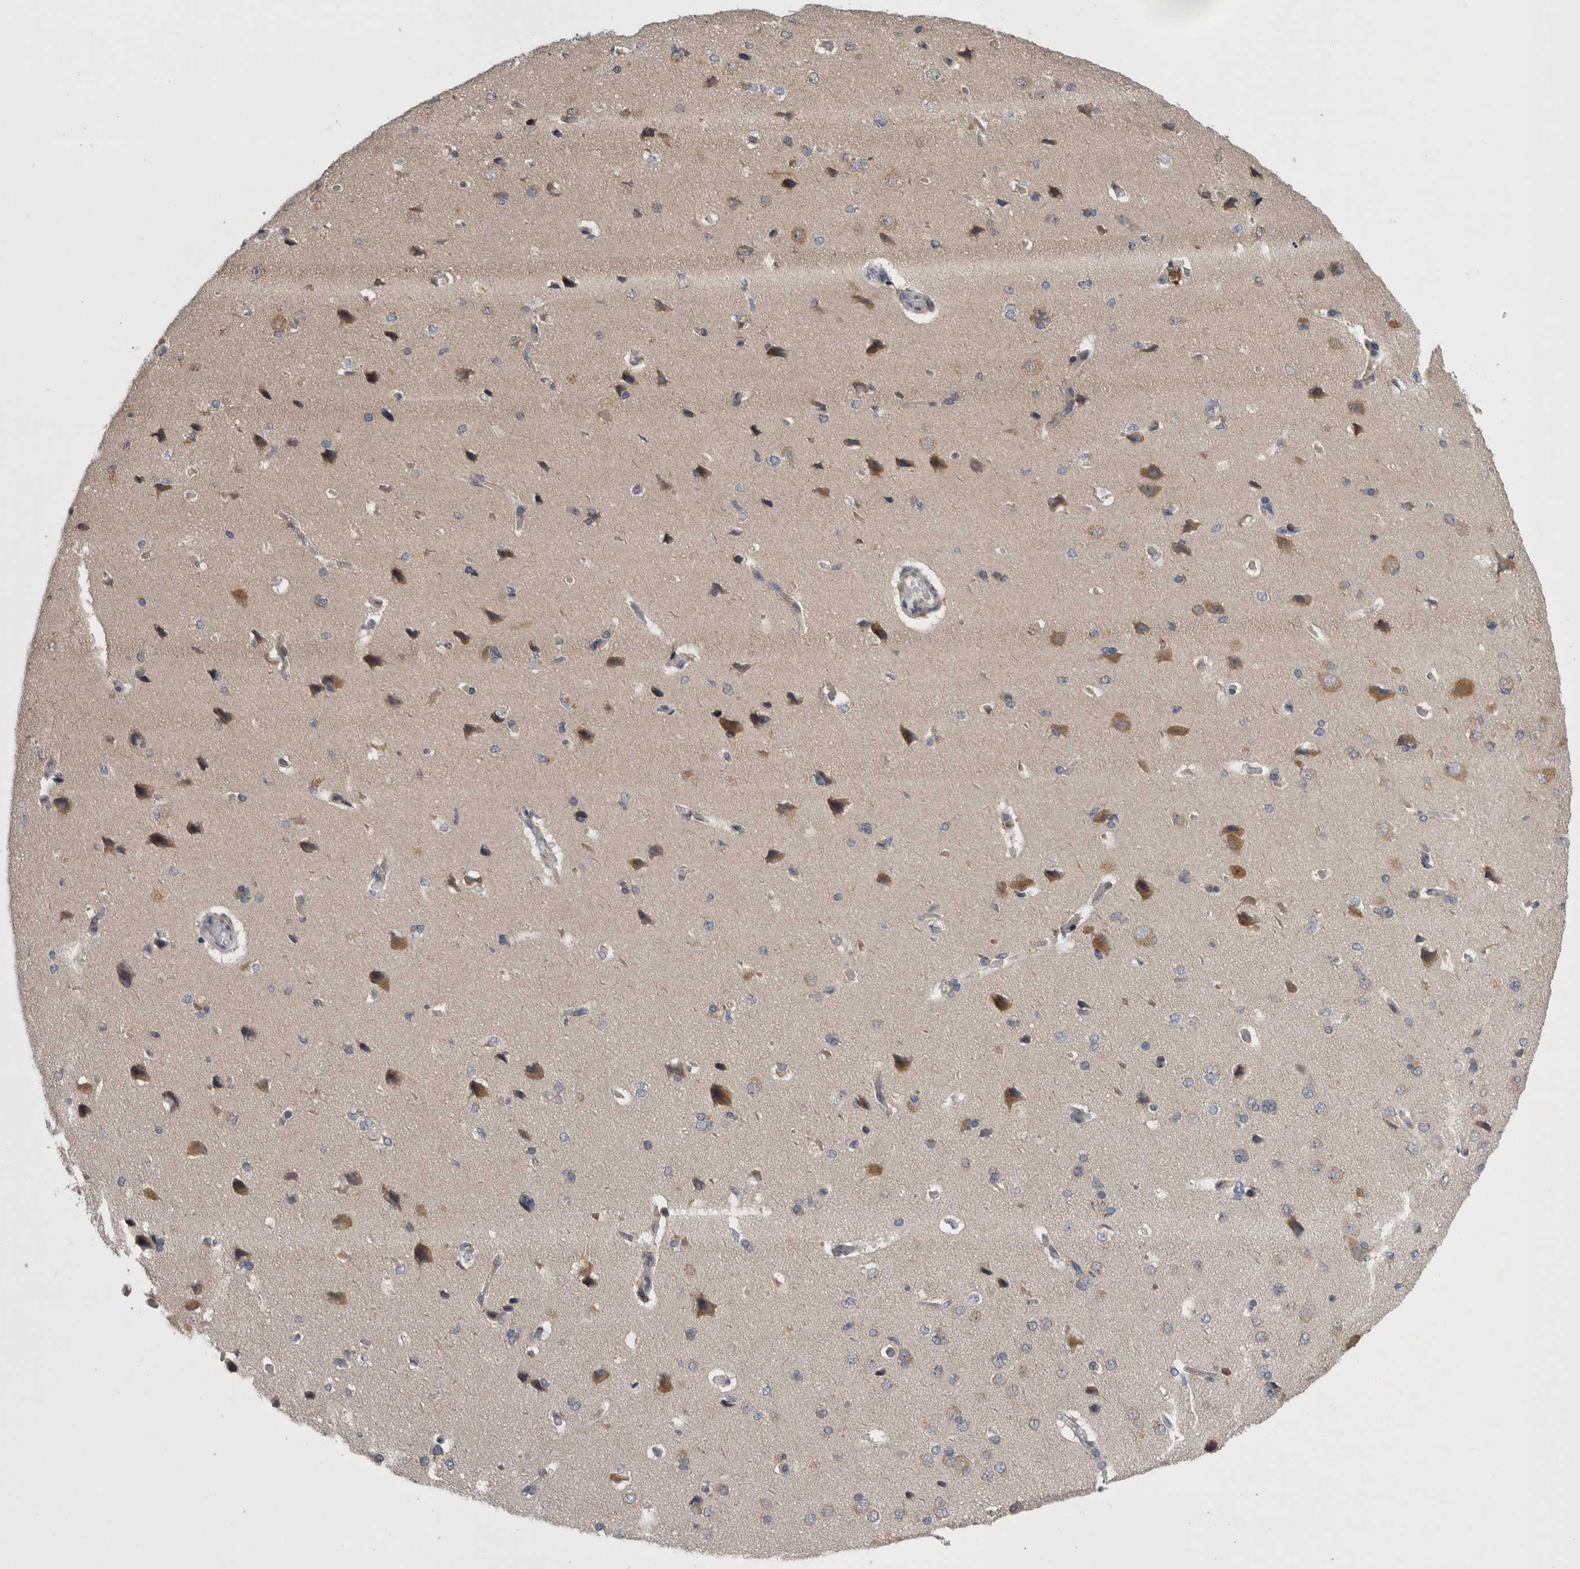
{"staining": {"intensity": "negative", "quantity": "none", "location": "none"}, "tissue": "cerebral cortex", "cell_type": "Endothelial cells", "image_type": "normal", "snomed": [{"axis": "morphology", "description": "Normal tissue, NOS"}, {"axis": "topography", "description": "Cerebral cortex"}], "caption": "A histopathology image of cerebral cortex stained for a protein exhibits no brown staining in endothelial cells. (Brightfield microscopy of DAB (3,3'-diaminobenzidine) immunohistochemistry at high magnification).", "gene": "PRKCI", "patient": {"sex": "male", "age": 62}}